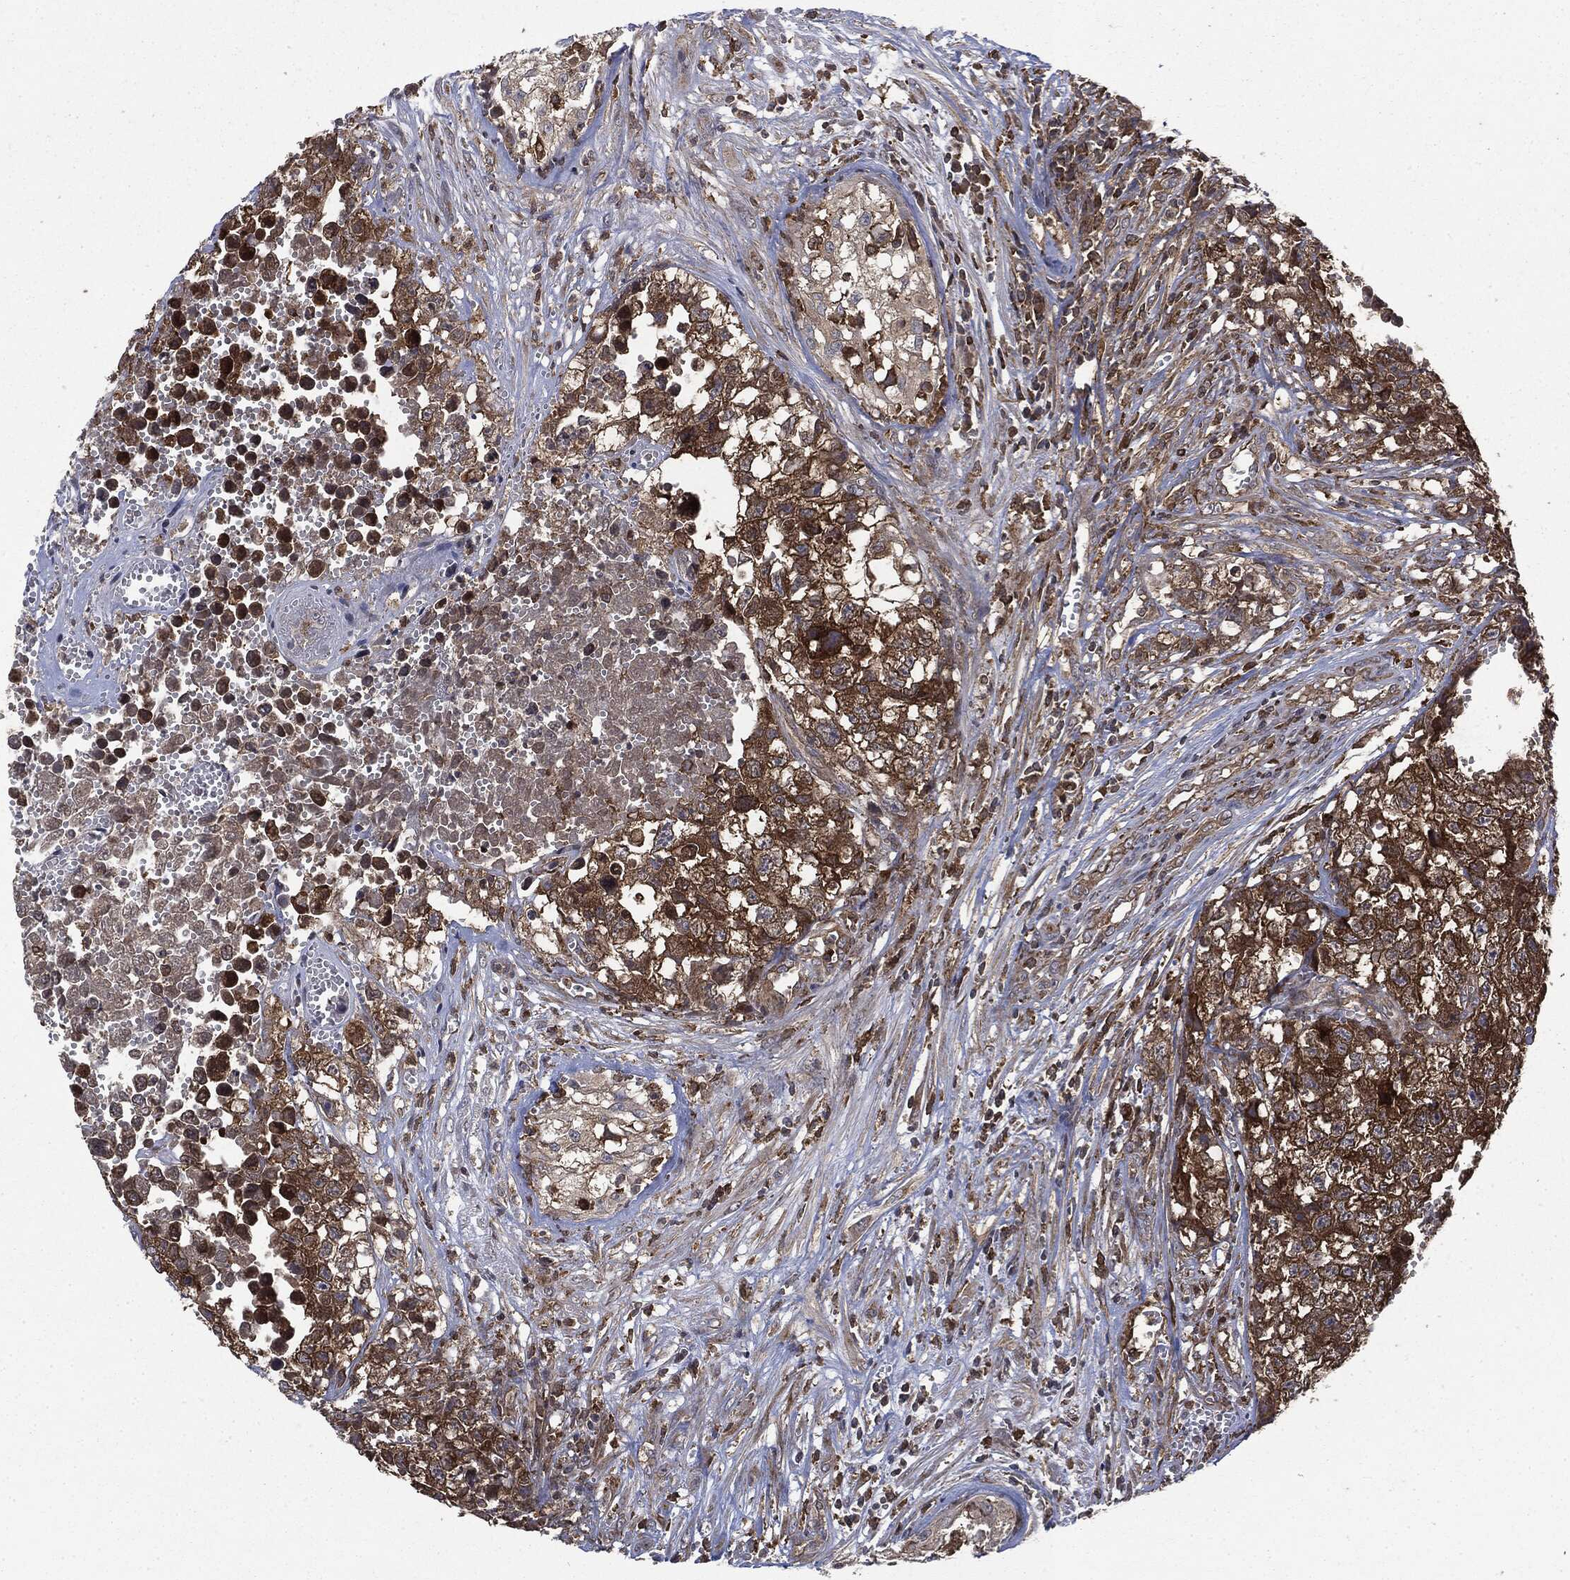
{"staining": {"intensity": "strong", "quantity": ">75%", "location": "cytoplasmic/membranous"}, "tissue": "testis cancer", "cell_type": "Tumor cells", "image_type": "cancer", "snomed": [{"axis": "morphology", "description": "Seminoma, NOS"}, {"axis": "morphology", "description": "Carcinoma, Embryonal, NOS"}, {"axis": "topography", "description": "Testis"}], "caption": "Immunohistochemical staining of human testis cancer exhibits strong cytoplasmic/membranous protein positivity in approximately >75% of tumor cells.", "gene": "SNX5", "patient": {"sex": "male", "age": 22}}